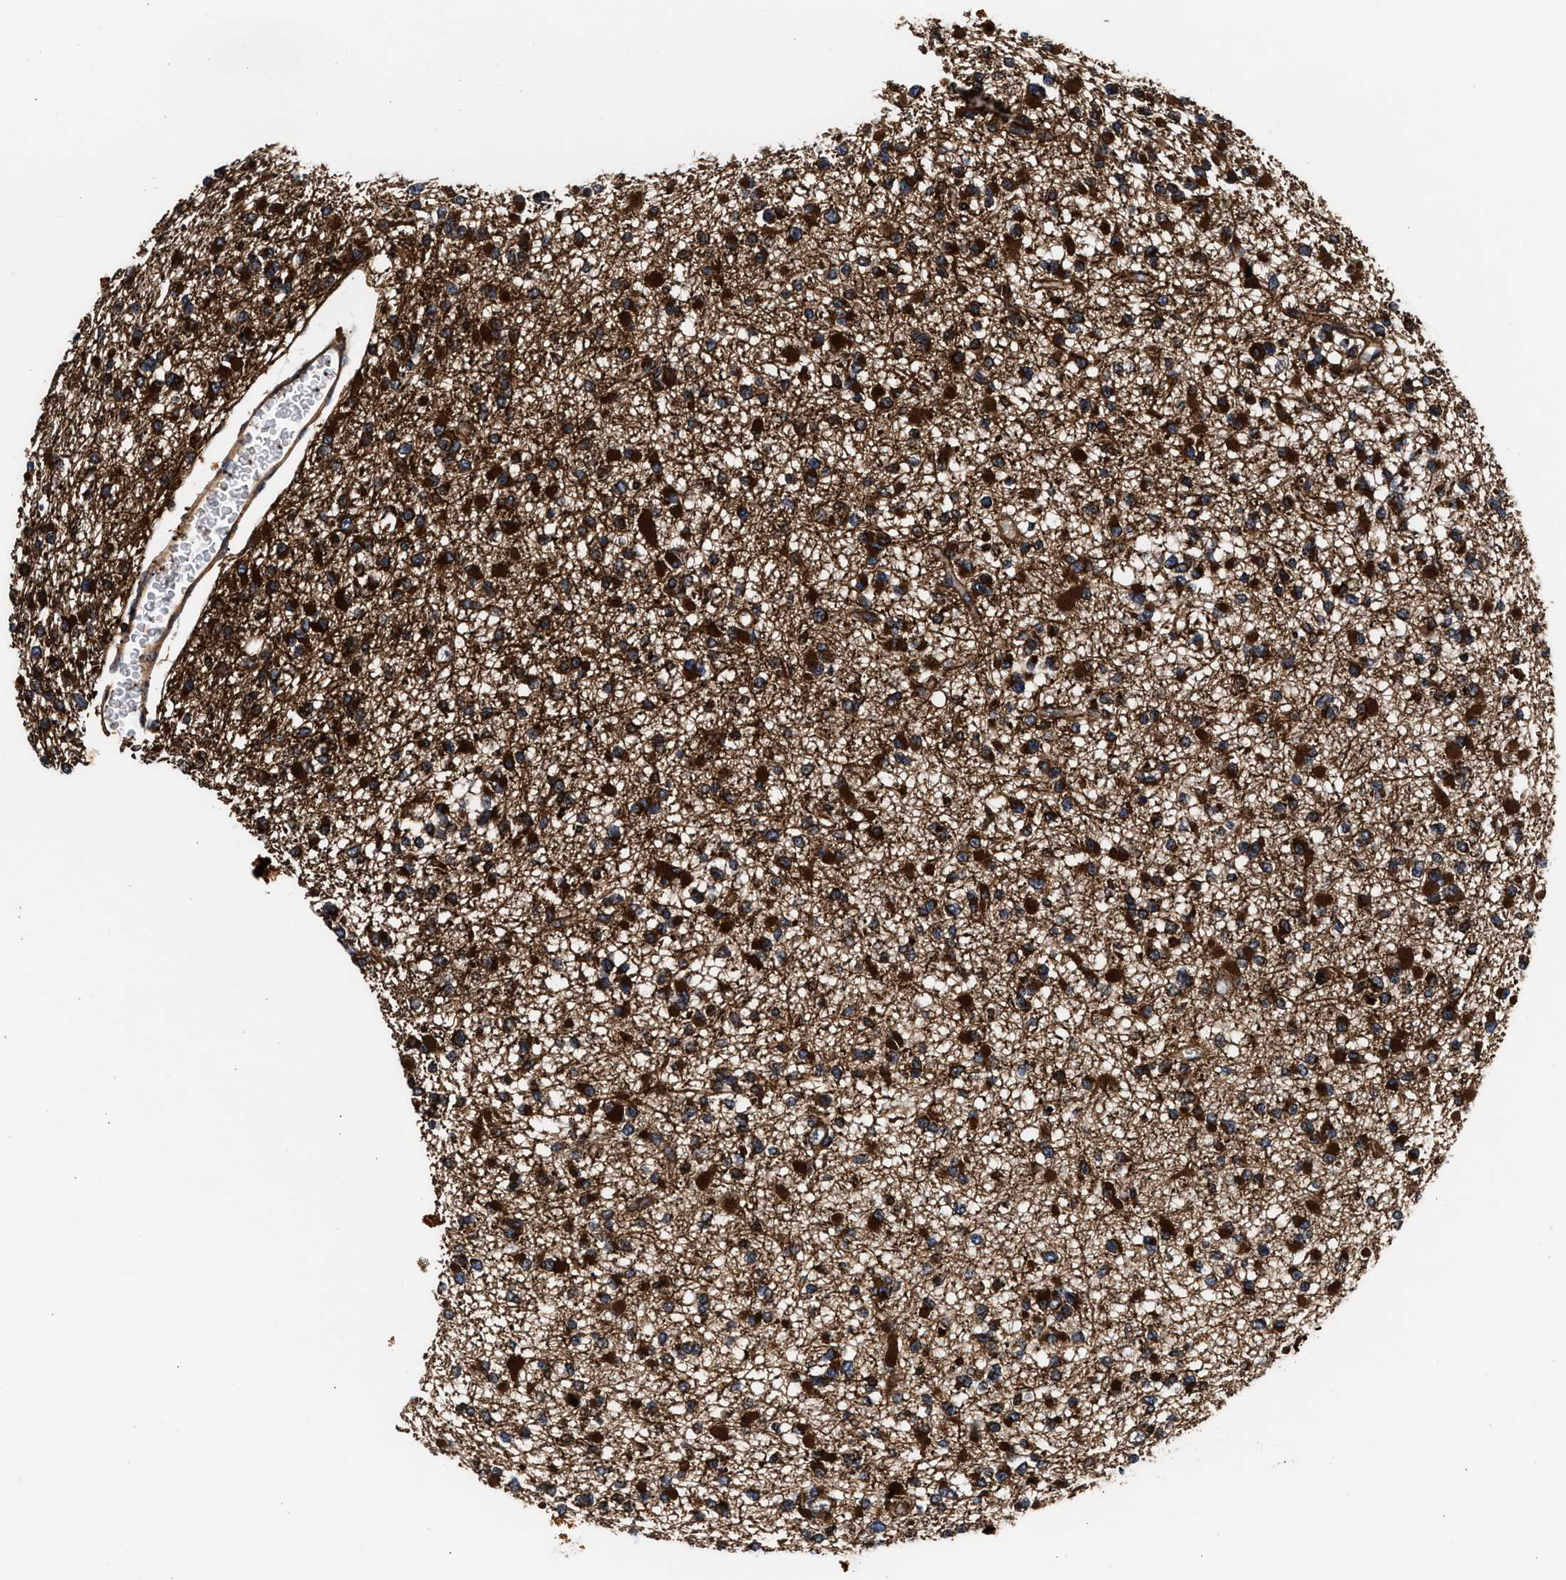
{"staining": {"intensity": "strong", "quantity": ">75%", "location": "cytoplasmic/membranous"}, "tissue": "glioma", "cell_type": "Tumor cells", "image_type": "cancer", "snomed": [{"axis": "morphology", "description": "Glioma, malignant, Low grade"}, {"axis": "topography", "description": "Brain"}], "caption": "Immunohistochemistry (IHC) of glioma displays high levels of strong cytoplasmic/membranous positivity in approximately >75% of tumor cells.", "gene": "KYAT1", "patient": {"sex": "female", "age": 22}}